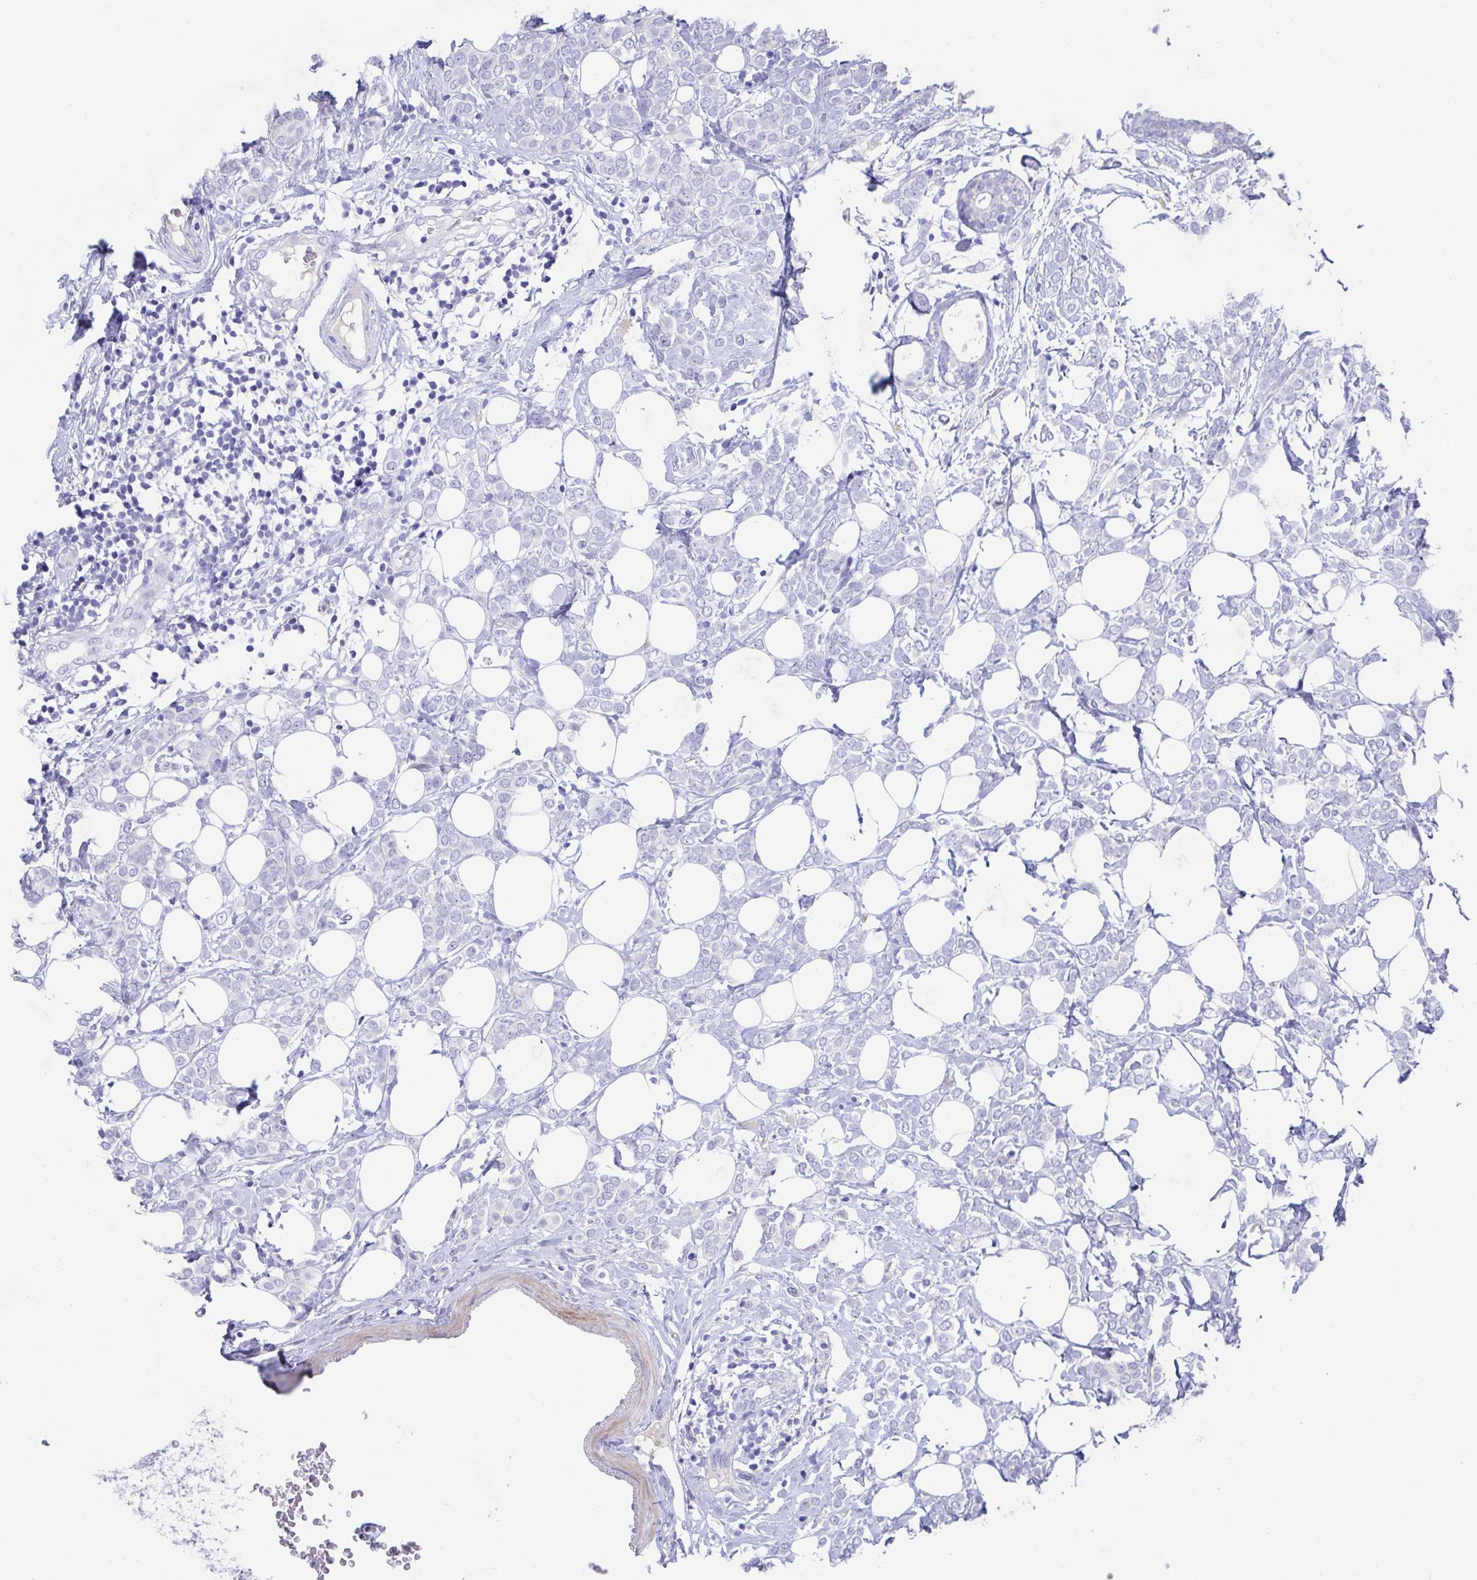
{"staining": {"intensity": "negative", "quantity": "none", "location": "none"}, "tissue": "breast cancer", "cell_type": "Tumor cells", "image_type": "cancer", "snomed": [{"axis": "morphology", "description": "Lobular carcinoma"}, {"axis": "topography", "description": "Breast"}], "caption": "The photomicrograph exhibits no staining of tumor cells in breast lobular carcinoma.", "gene": "CDH2", "patient": {"sex": "female", "age": 49}}